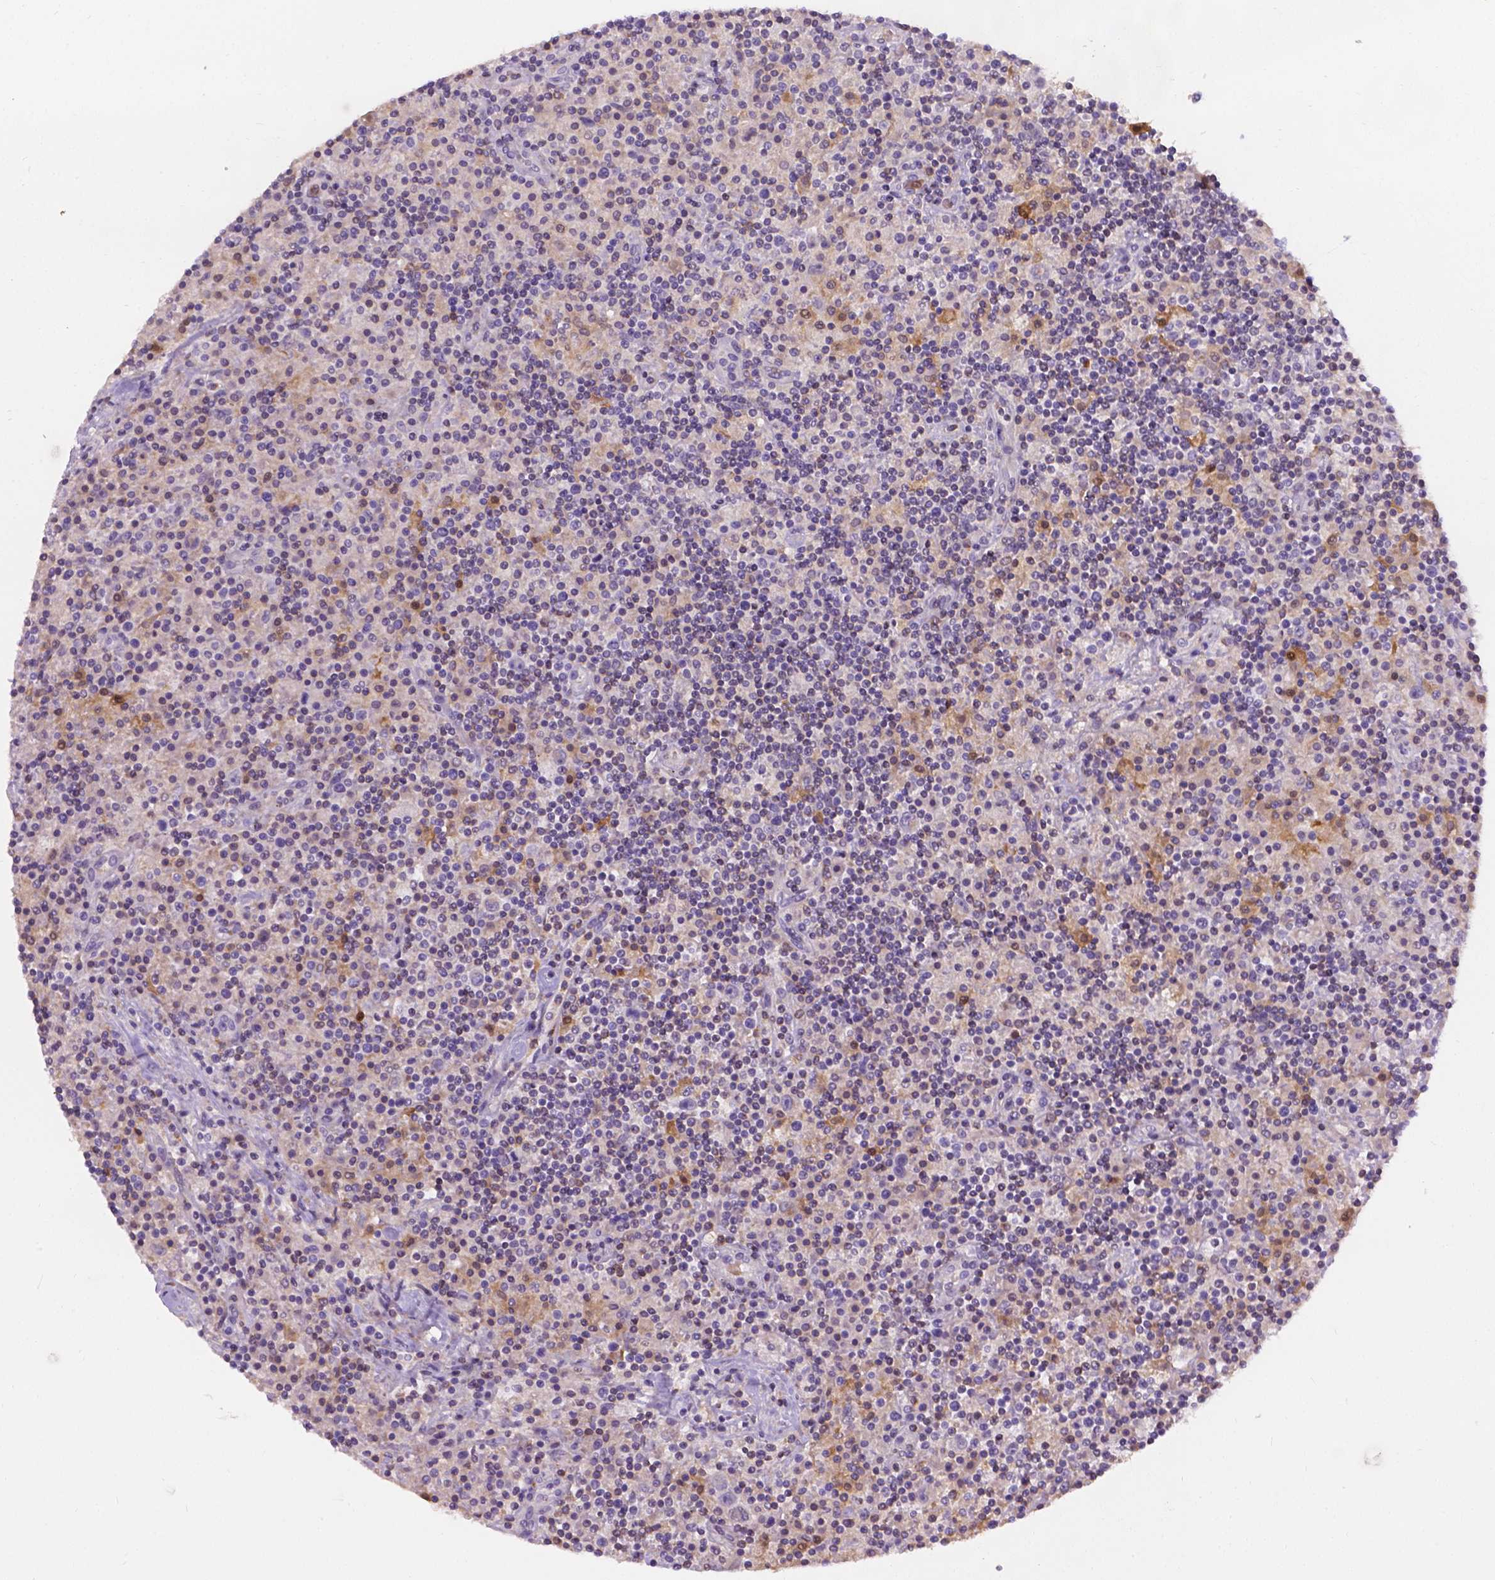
{"staining": {"intensity": "negative", "quantity": "none", "location": "none"}, "tissue": "lymphoma", "cell_type": "Tumor cells", "image_type": "cancer", "snomed": [{"axis": "morphology", "description": "Hodgkin's disease, NOS"}, {"axis": "topography", "description": "Lymph node"}], "caption": "Immunohistochemical staining of human lymphoma exhibits no significant staining in tumor cells. (DAB immunohistochemistry visualized using brightfield microscopy, high magnification).", "gene": "TM4SF18", "patient": {"sex": "male", "age": 70}}